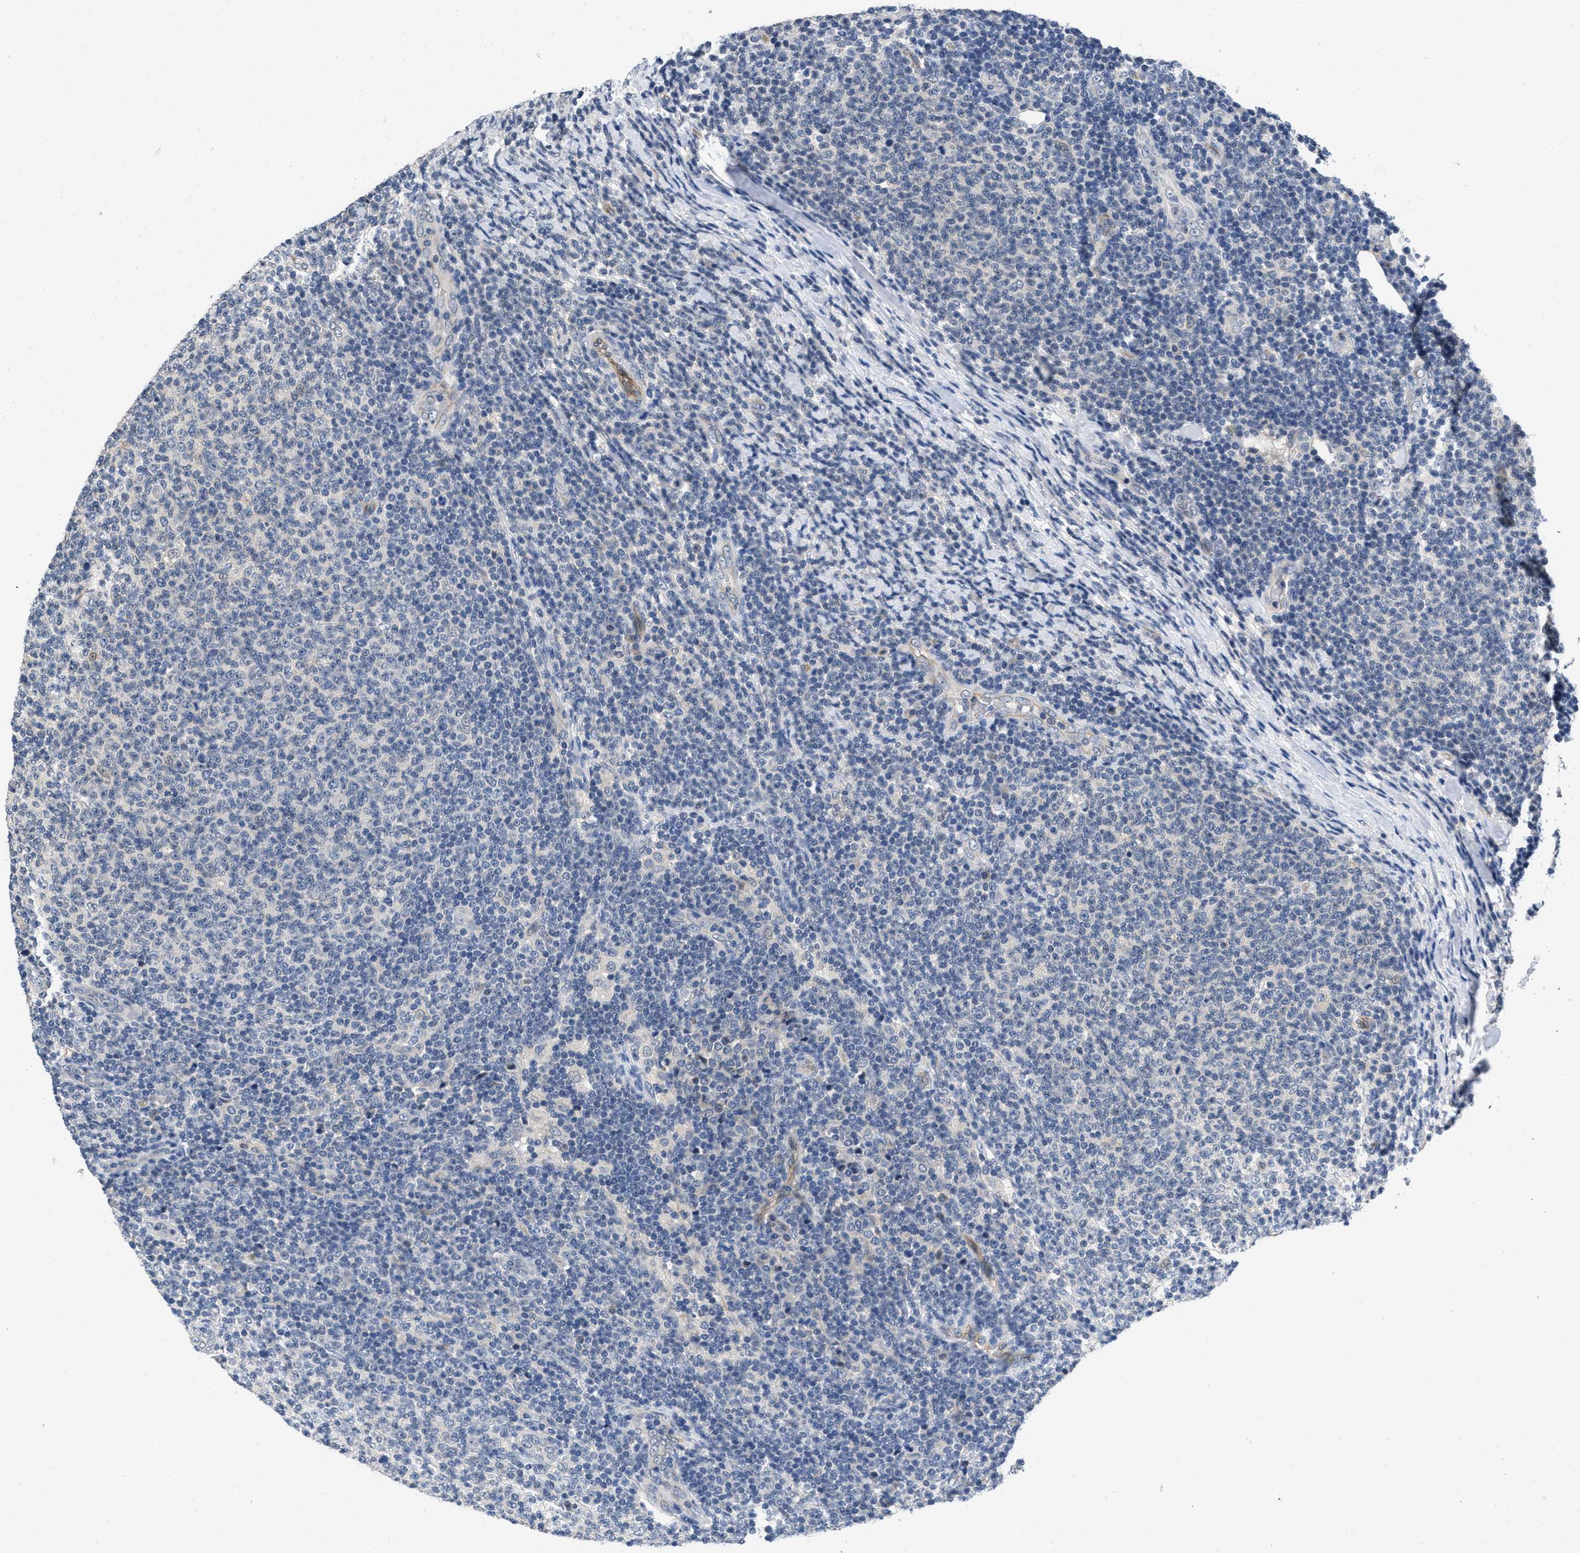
{"staining": {"intensity": "negative", "quantity": "none", "location": "none"}, "tissue": "lymphoma", "cell_type": "Tumor cells", "image_type": "cancer", "snomed": [{"axis": "morphology", "description": "Malignant lymphoma, non-Hodgkin's type, Low grade"}, {"axis": "topography", "description": "Lymph node"}], "caption": "The micrograph shows no significant staining in tumor cells of low-grade malignant lymphoma, non-Hodgkin's type.", "gene": "ANGPT1", "patient": {"sex": "male", "age": 66}}